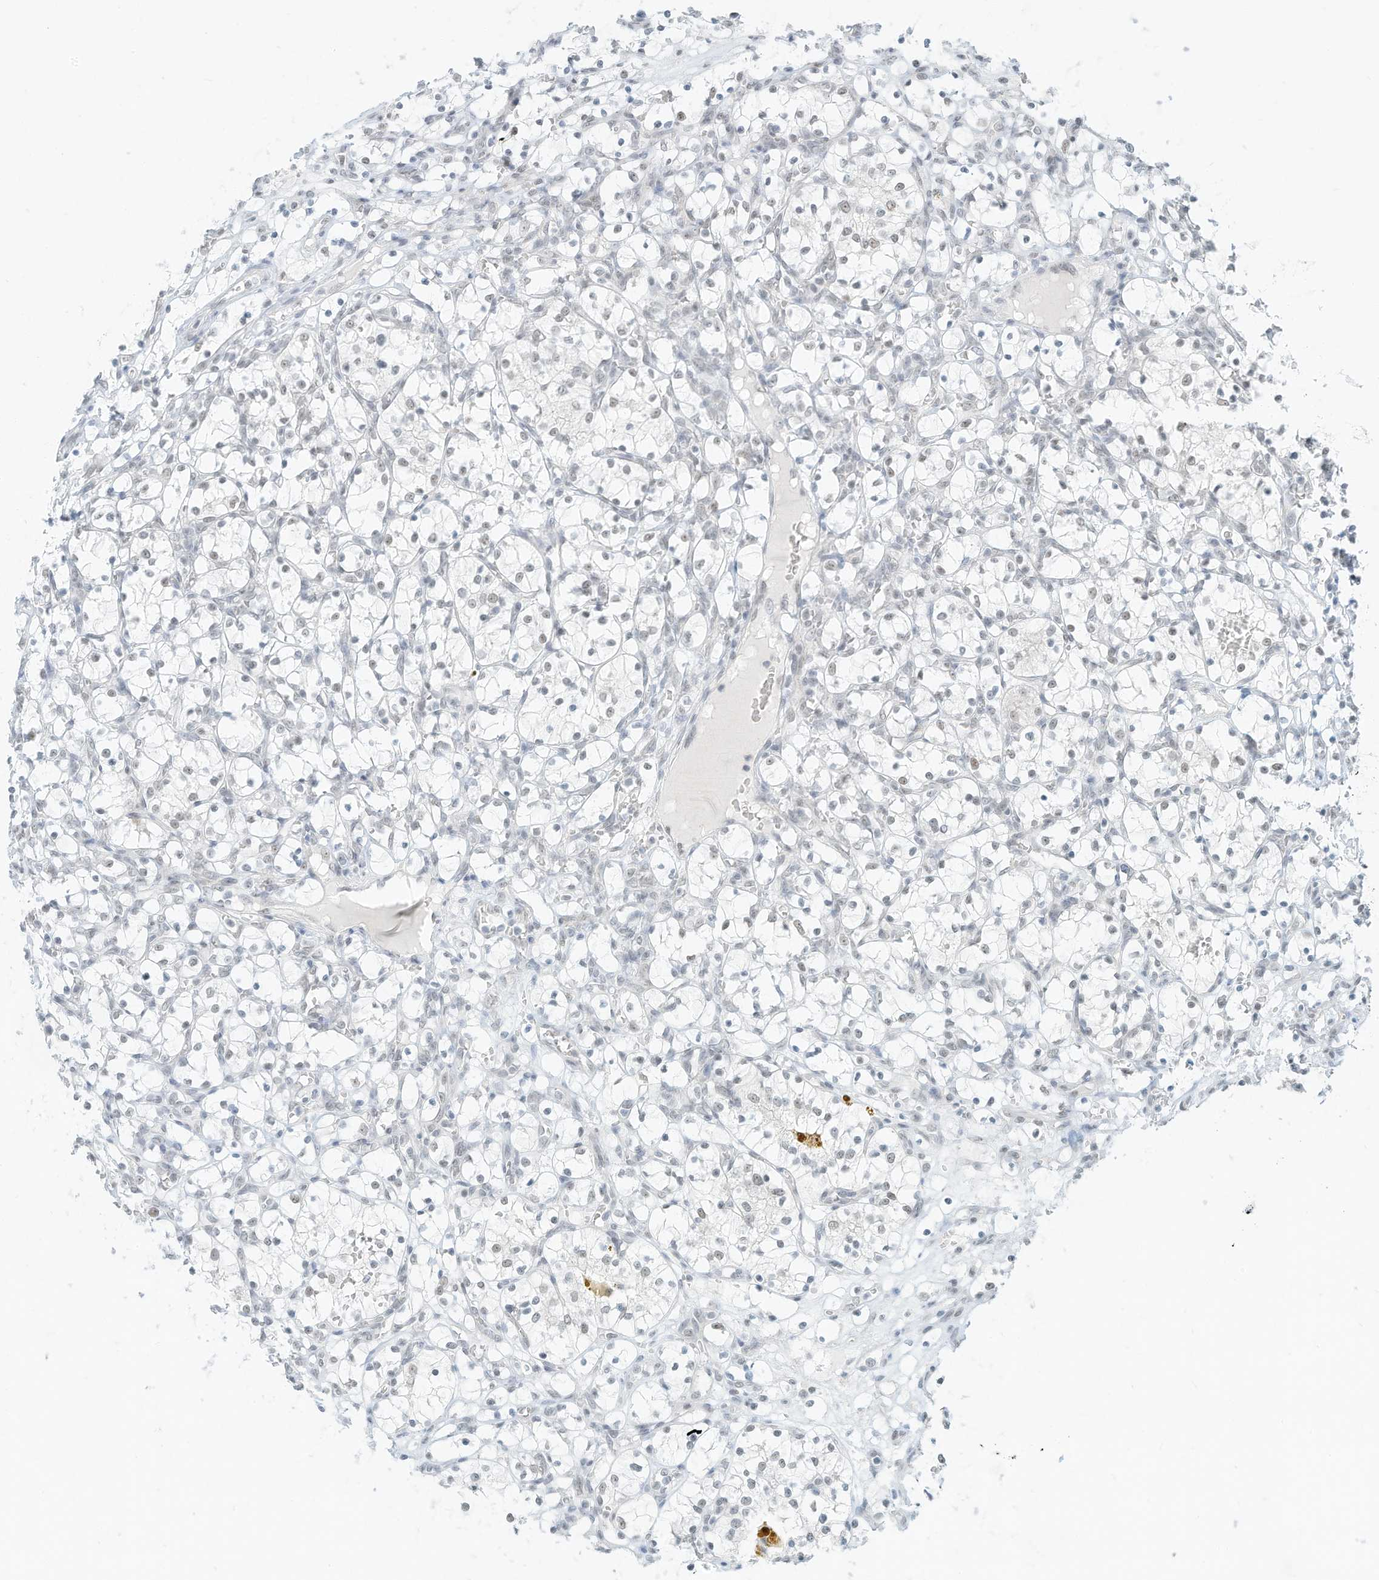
{"staining": {"intensity": "negative", "quantity": "none", "location": "none"}, "tissue": "renal cancer", "cell_type": "Tumor cells", "image_type": "cancer", "snomed": [{"axis": "morphology", "description": "Adenocarcinoma, NOS"}, {"axis": "topography", "description": "Kidney"}], "caption": "Protein analysis of renal cancer (adenocarcinoma) reveals no significant positivity in tumor cells. (Brightfield microscopy of DAB IHC at high magnification).", "gene": "PGC", "patient": {"sex": "female", "age": 69}}